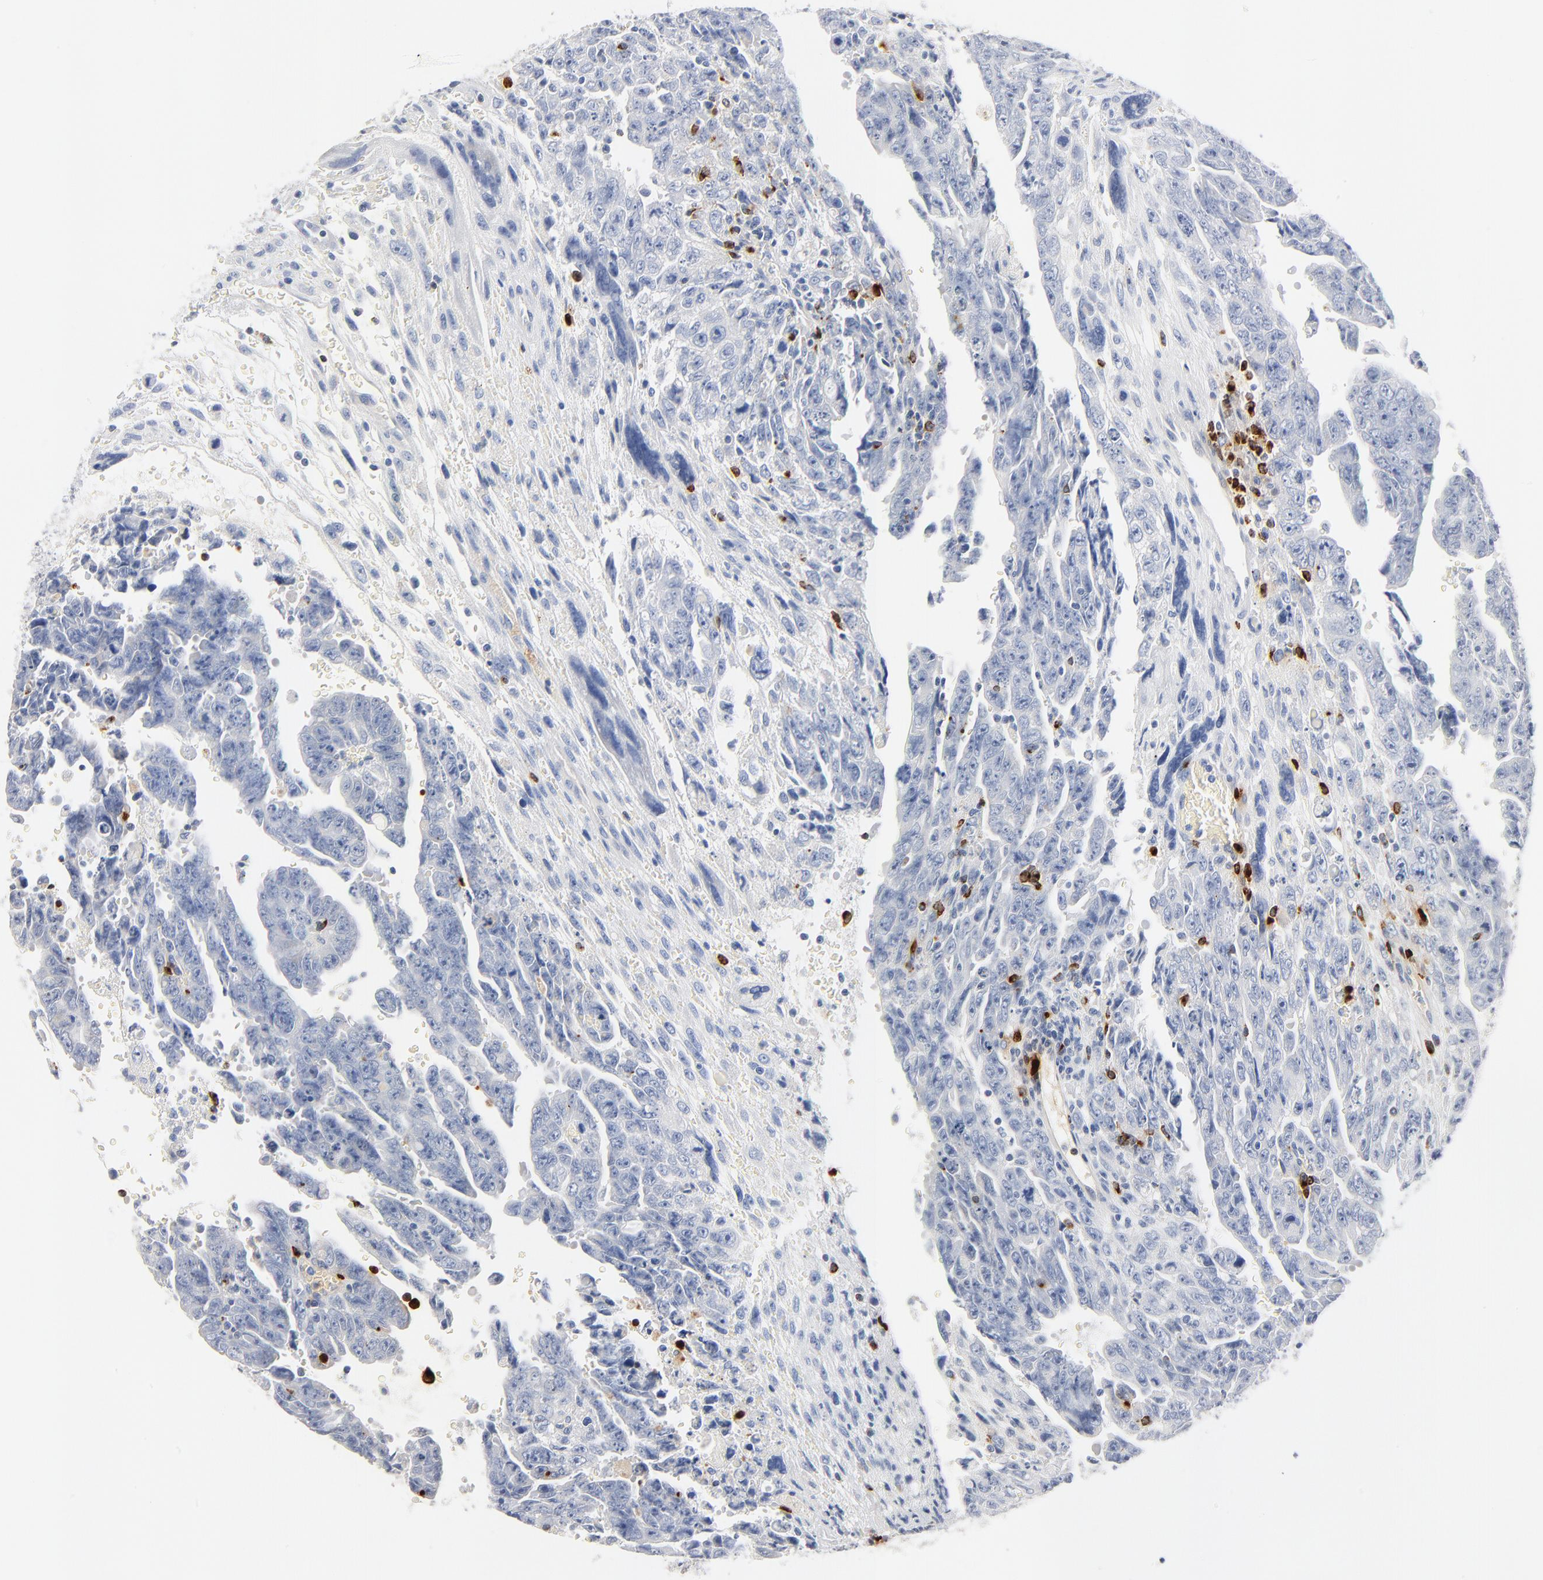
{"staining": {"intensity": "negative", "quantity": "none", "location": "none"}, "tissue": "testis cancer", "cell_type": "Tumor cells", "image_type": "cancer", "snomed": [{"axis": "morphology", "description": "Carcinoma, Embryonal, NOS"}, {"axis": "topography", "description": "Testis"}], "caption": "This micrograph is of testis embryonal carcinoma stained with IHC to label a protein in brown with the nuclei are counter-stained blue. There is no staining in tumor cells.", "gene": "GZMB", "patient": {"sex": "male", "age": 28}}